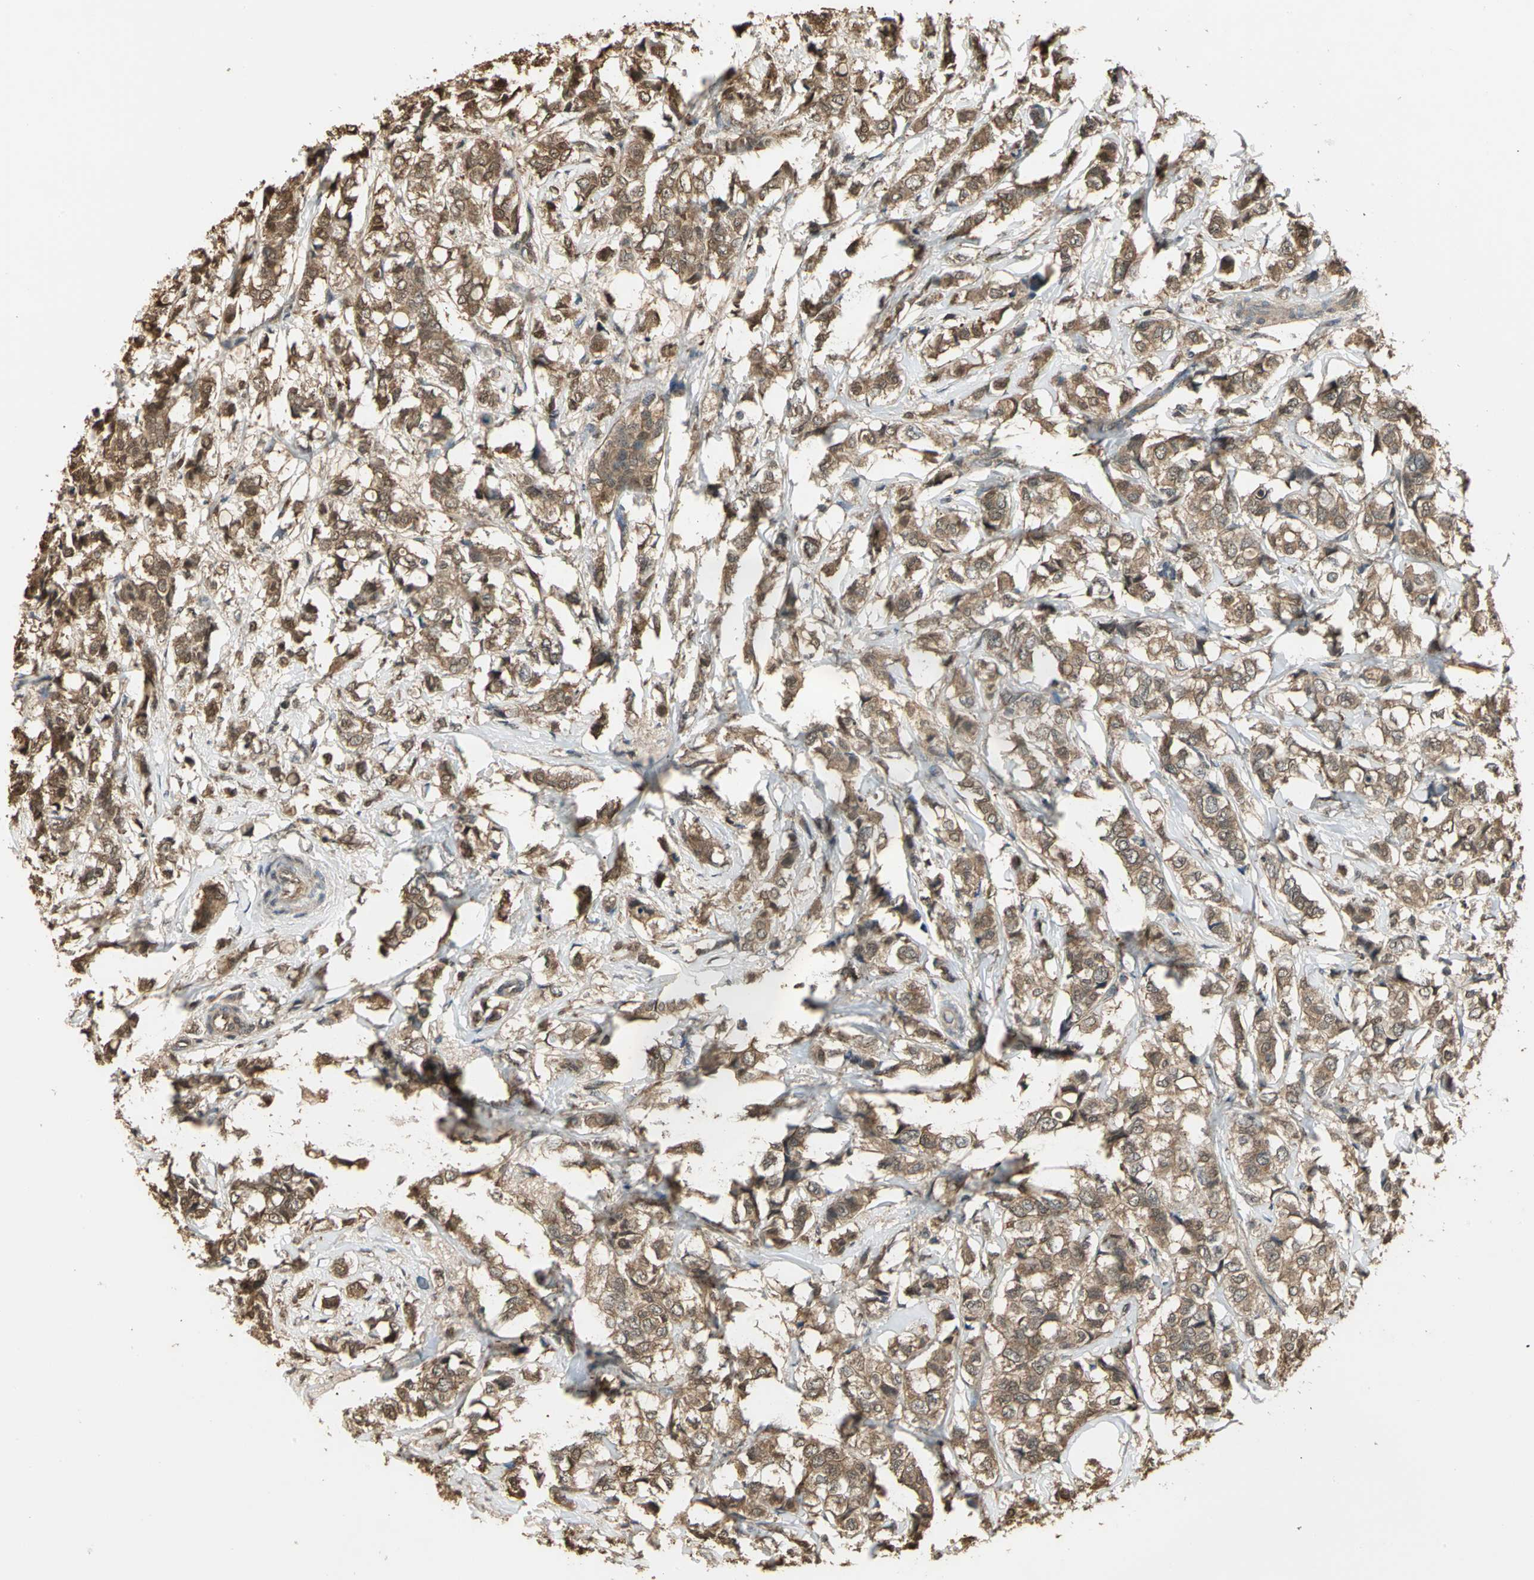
{"staining": {"intensity": "moderate", "quantity": ">75%", "location": "cytoplasmic/membranous,nuclear"}, "tissue": "breast cancer", "cell_type": "Tumor cells", "image_type": "cancer", "snomed": [{"axis": "morphology", "description": "Lobular carcinoma"}, {"axis": "topography", "description": "Breast"}], "caption": "Breast cancer stained with a brown dye exhibits moderate cytoplasmic/membranous and nuclear positive staining in about >75% of tumor cells.", "gene": "PARK7", "patient": {"sex": "female", "age": 60}}